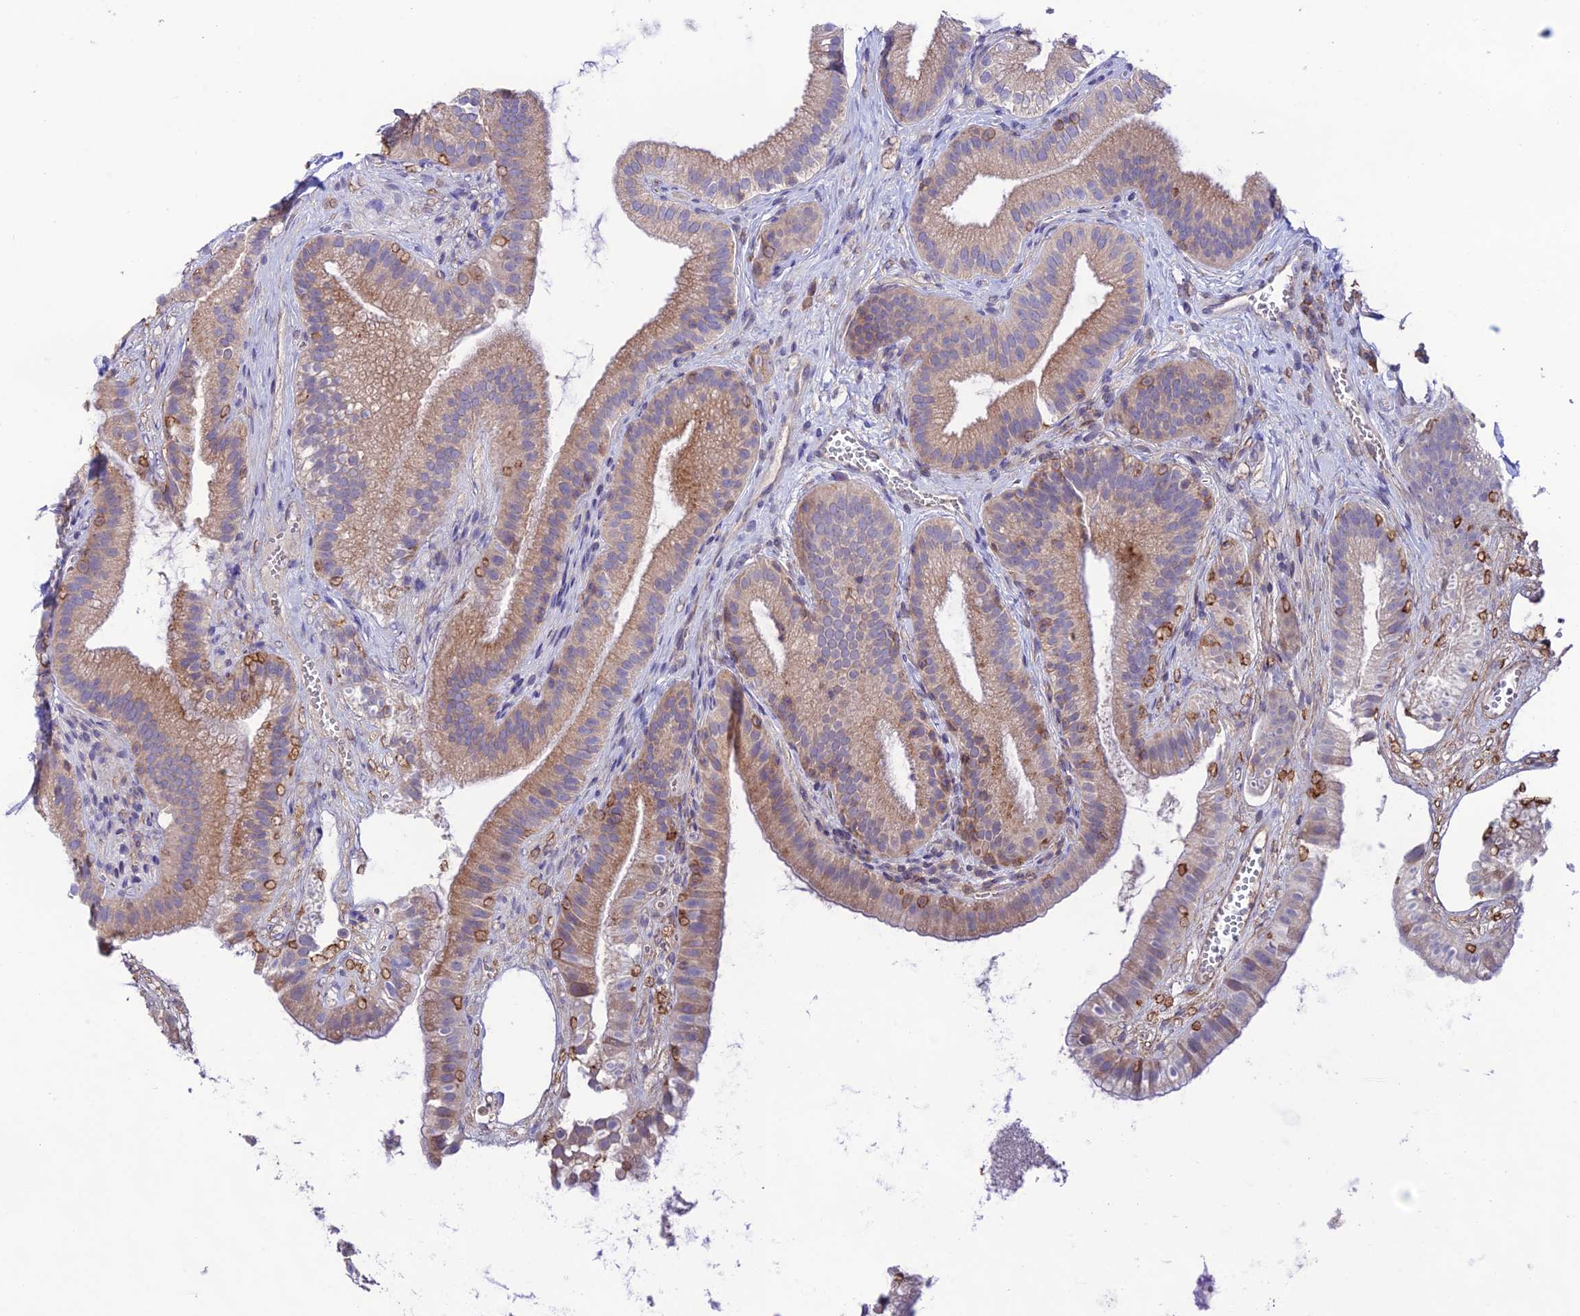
{"staining": {"intensity": "moderate", "quantity": "25%-75%", "location": "cytoplasmic/membranous"}, "tissue": "gallbladder", "cell_type": "Glandular cells", "image_type": "normal", "snomed": [{"axis": "morphology", "description": "Normal tissue, NOS"}, {"axis": "topography", "description": "Gallbladder"}], "caption": "This micrograph demonstrates normal gallbladder stained with IHC to label a protein in brown. The cytoplasmic/membranous of glandular cells show moderate positivity for the protein. Nuclei are counter-stained blue.", "gene": "BRME1", "patient": {"sex": "female", "age": 54}}